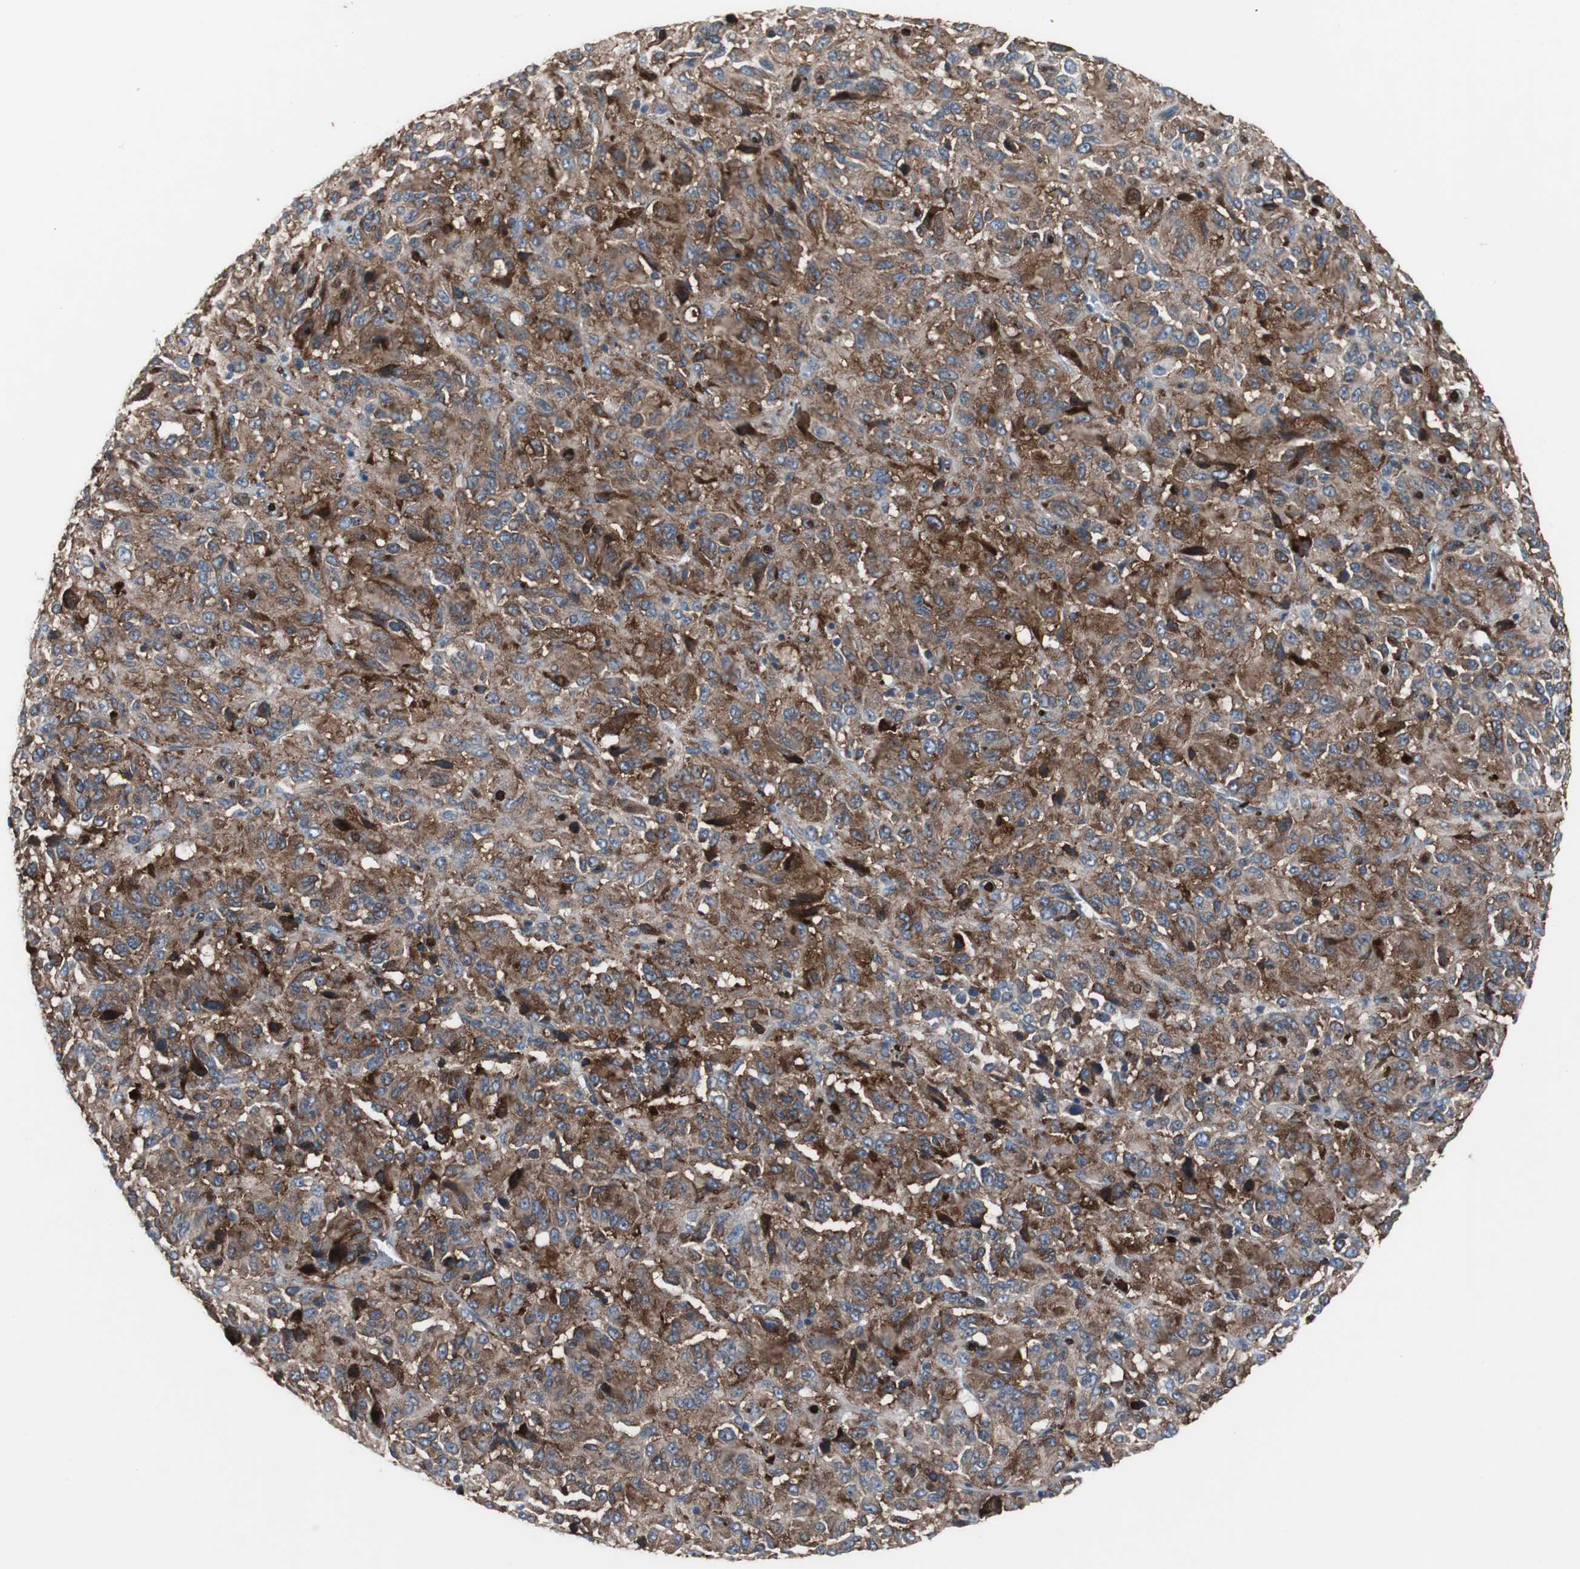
{"staining": {"intensity": "strong", "quantity": ">75%", "location": "cytoplasmic/membranous"}, "tissue": "melanoma", "cell_type": "Tumor cells", "image_type": "cancer", "snomed": [{"axis": "morphology", "description": "Malignant melanoma, Metastatic site"}, {"axis": "topography", "description": "Lung"}], "caption": "This image demonstrates IHC staining of human malignant melanoma (metastatic site), with high strong cytoplasmic/membranous positivity in approximately >75% of tumor cells.", "gene": "SORT1", "patient": {"sex": "male", "age": 64}}